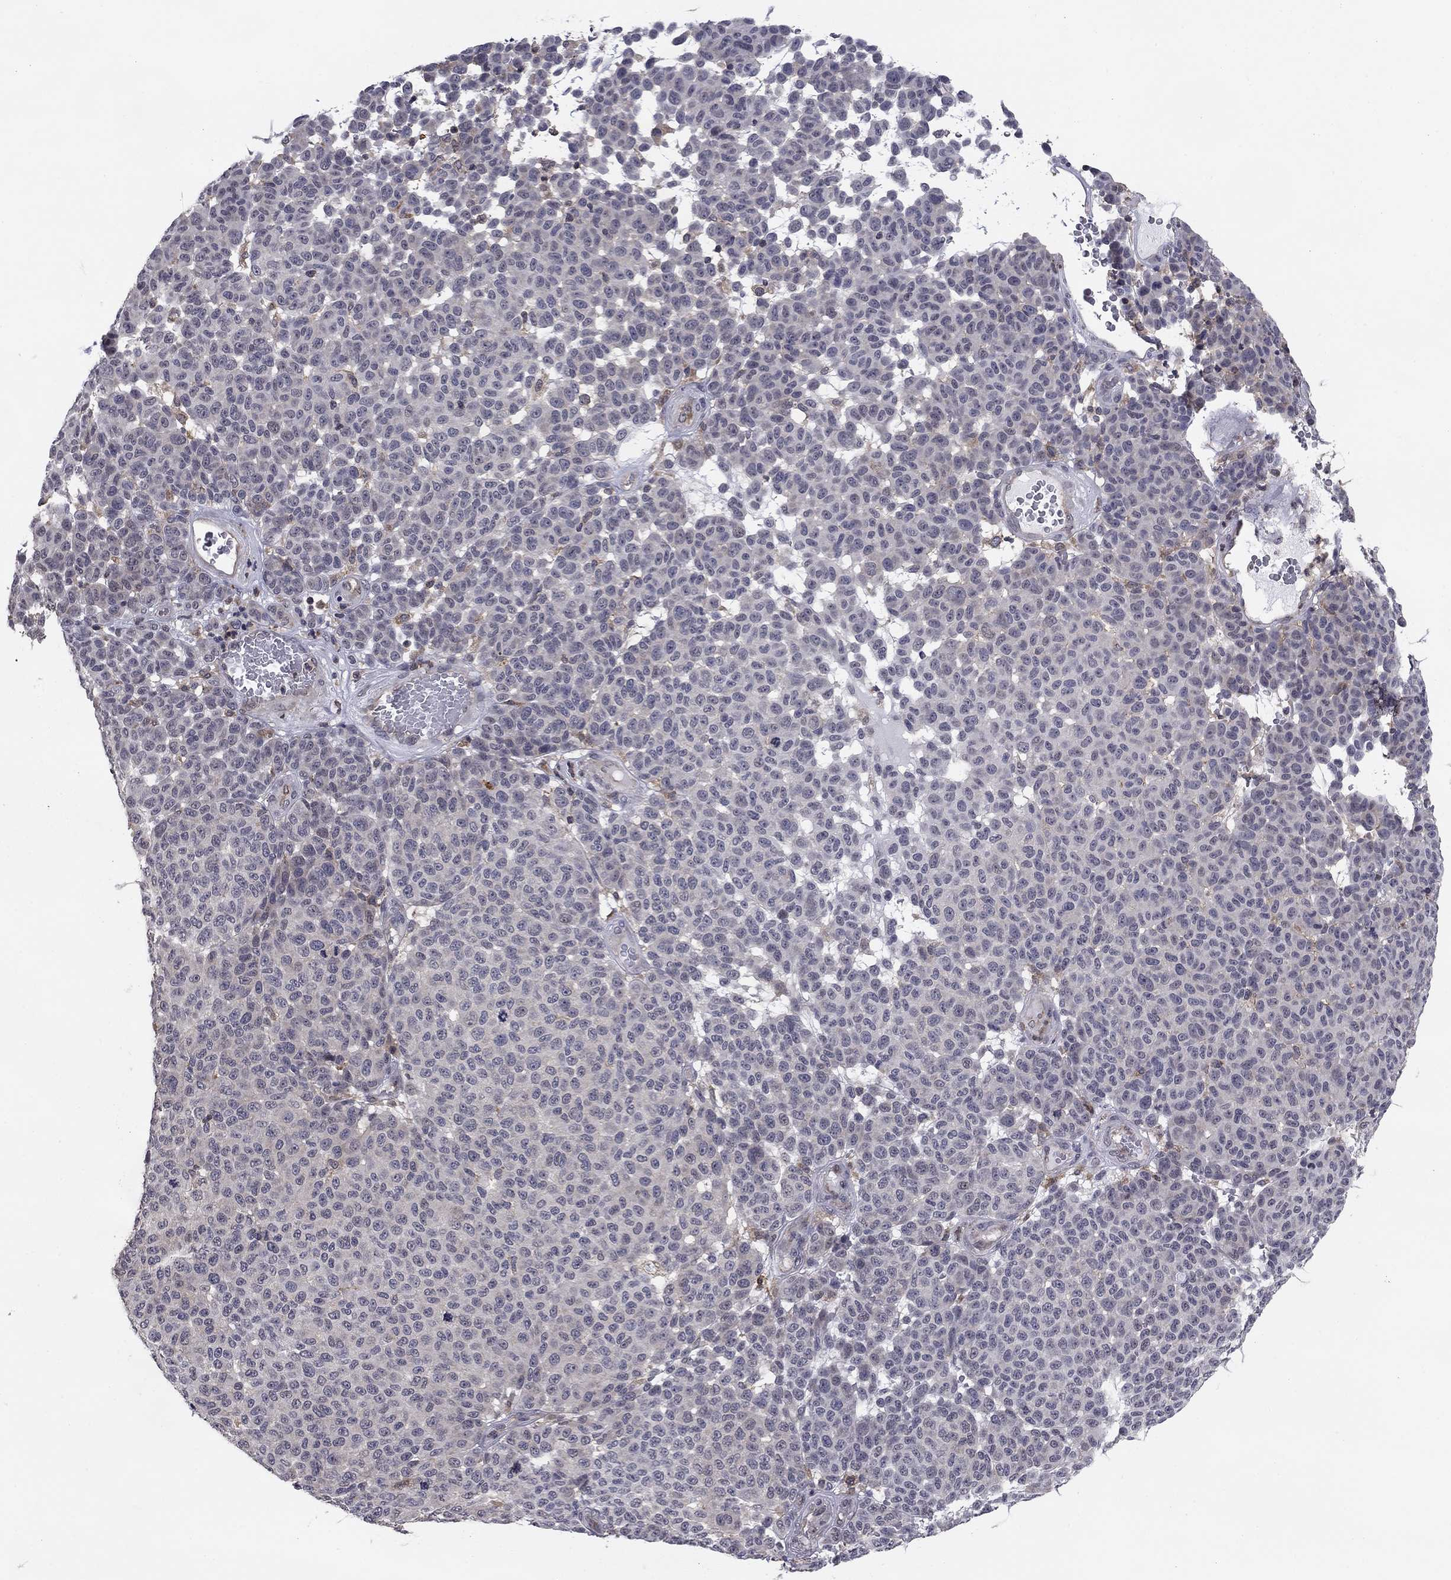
{"staining": {"intensity": "negative", "quantity": "none", "location": "none"}, "tissue": "melanoma", "cell_type": "Tumor cells", "image_type": "cancer", "snomed": [{"axis": "morphology", "description": "Malignant melanoma, NOS"}, {"axis": "topography", "description": "Skin"}], "caption": "Melanoma stained for a protein using IHC reveals no staining tumor cells.", "gene": "PLCB2", "patient": {"sex": "male", "age": 59}}